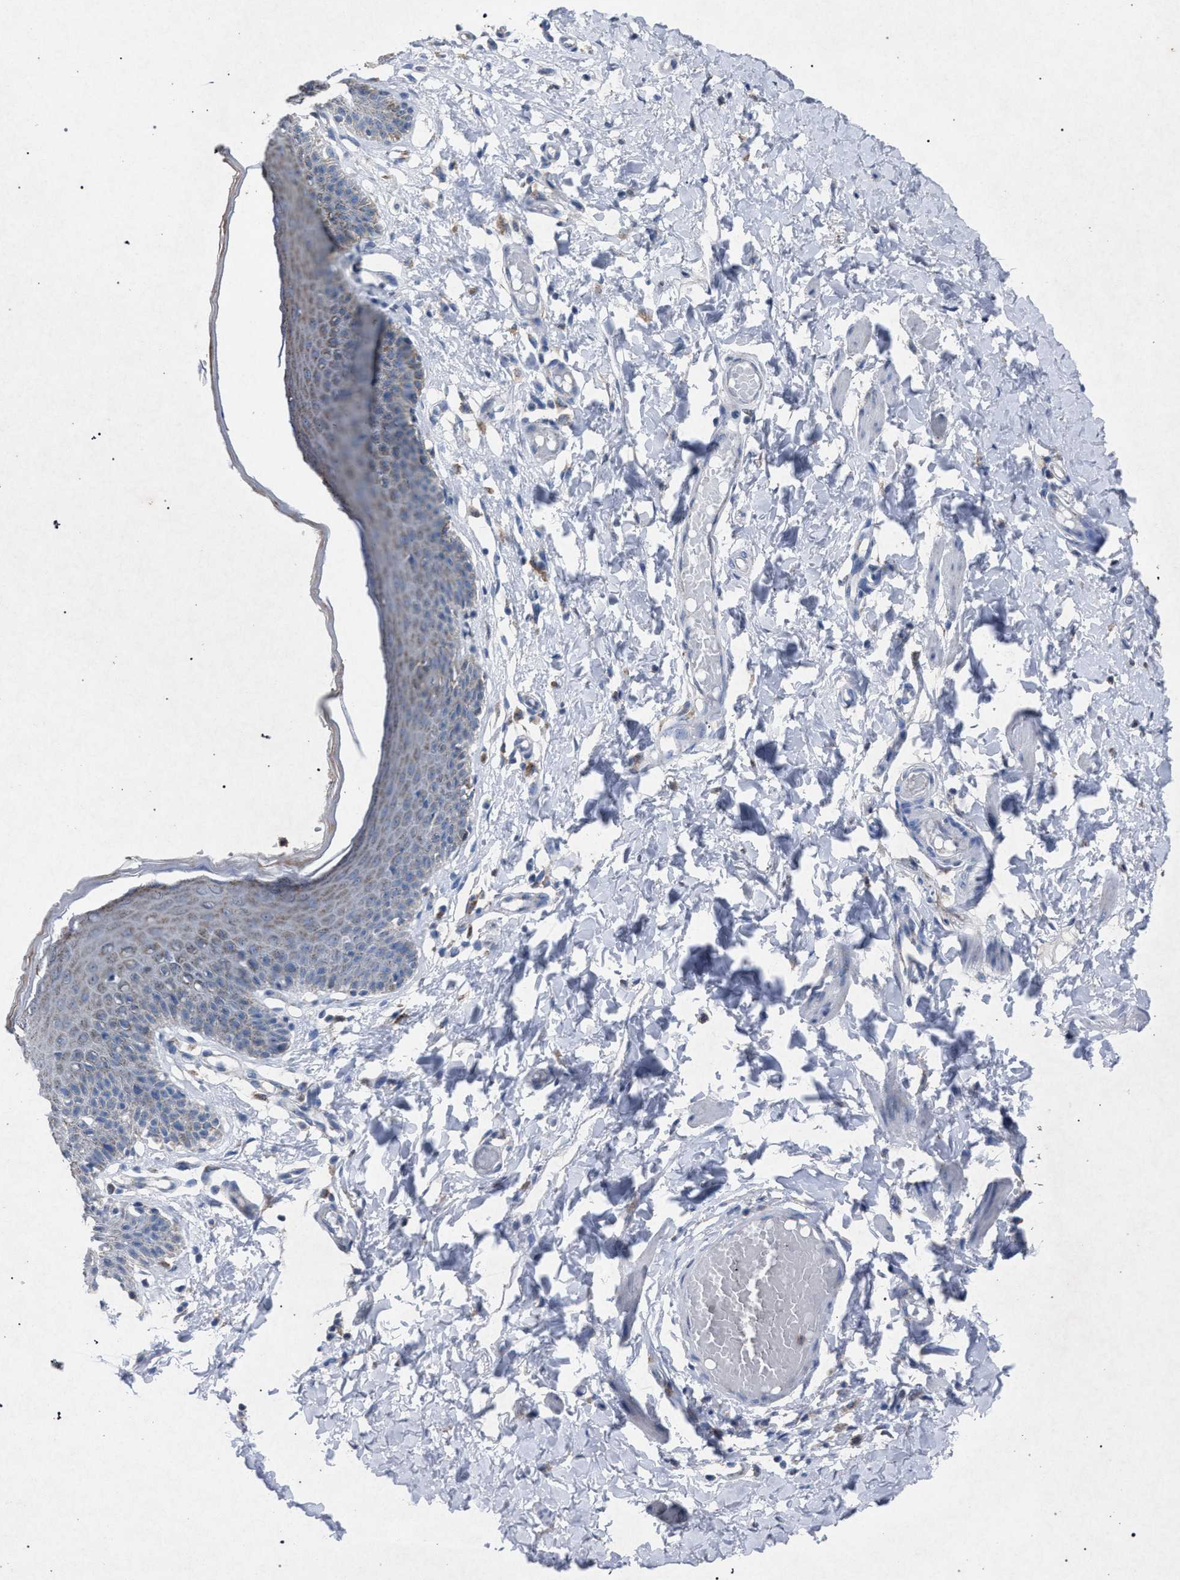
{"staining": {"intensity": "weak", "quantity": "25%-75%", "location": "cytoplasmic/membranous"}, "tissue": "skin", "cell_type": "Epidermal cells", "image_type": "normal", "snomed": [{"axis": "morphology", "description": "Normal tissue, NOS"}, {"axis": "topography", "description": "Vulva"}], "caption": "Approximately 25%-75% of epidermal cells in benign human skin reveal weak cytoplasmic/membranous protein staining as visualized by brown immunohistochemical staining.", "gene": "HSD17B4", "patient": {"sex": "female", "age": 66}}